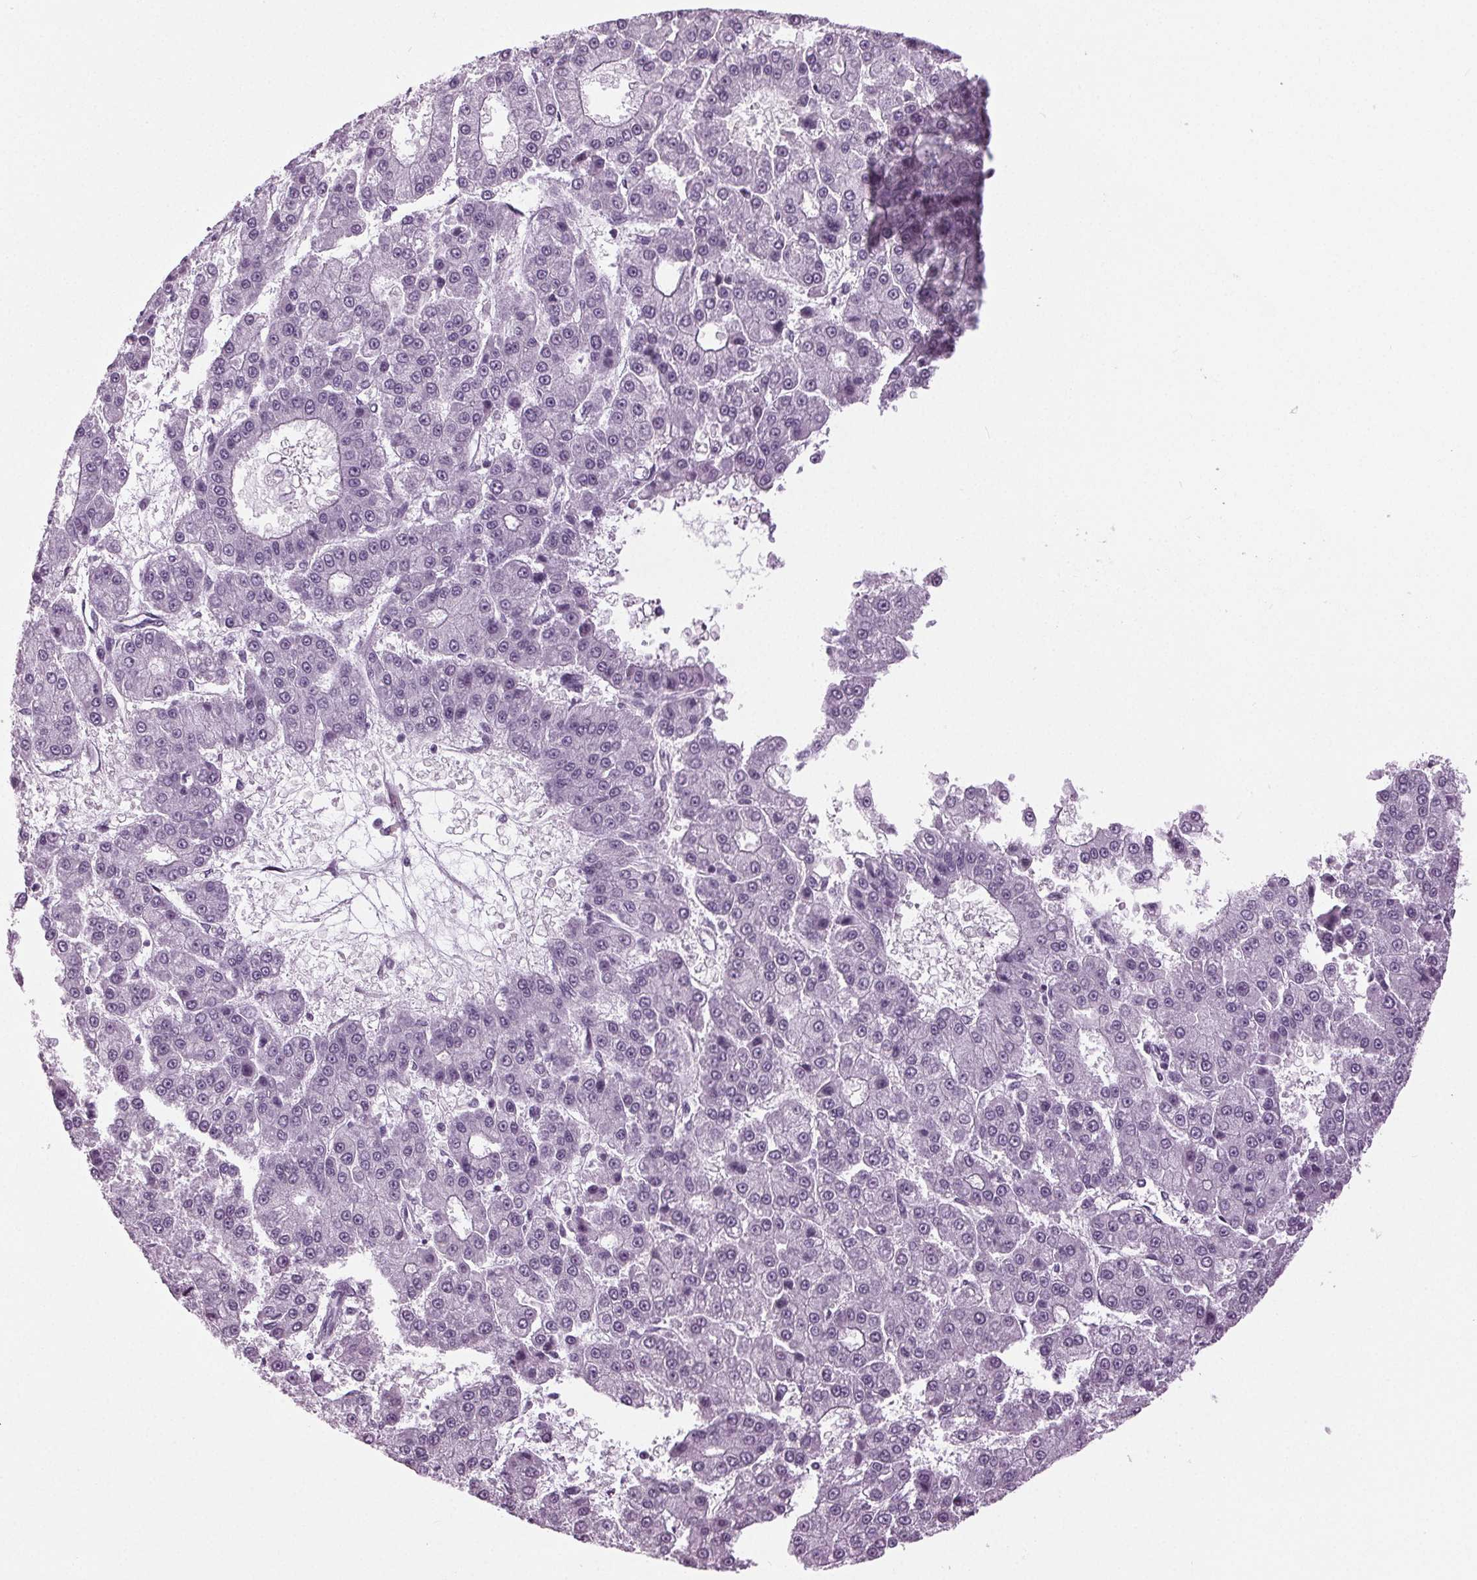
{"staining": {"intensity": "negative", "quantity": "none", "location": "none"}, "tissue": "liver cancer", "cell_type": "Tumor cells", "image_type": "cancer", "snomed": [{"axis": "morphology", "description": "Carcinoma, Hepatocellular, NOS"}, {"axis": "topography", "description": "Liver"}], "caption": "IHC histopathology image of hepatocellular carcinoma (liver) stained for a protein (brown), which reveals no expression in tumor cells. (Immunohistochemistry, brightfield microscopy, high magnification).", "gene": "DNAH12", "patient": {"sex": "male", "age": 70}}